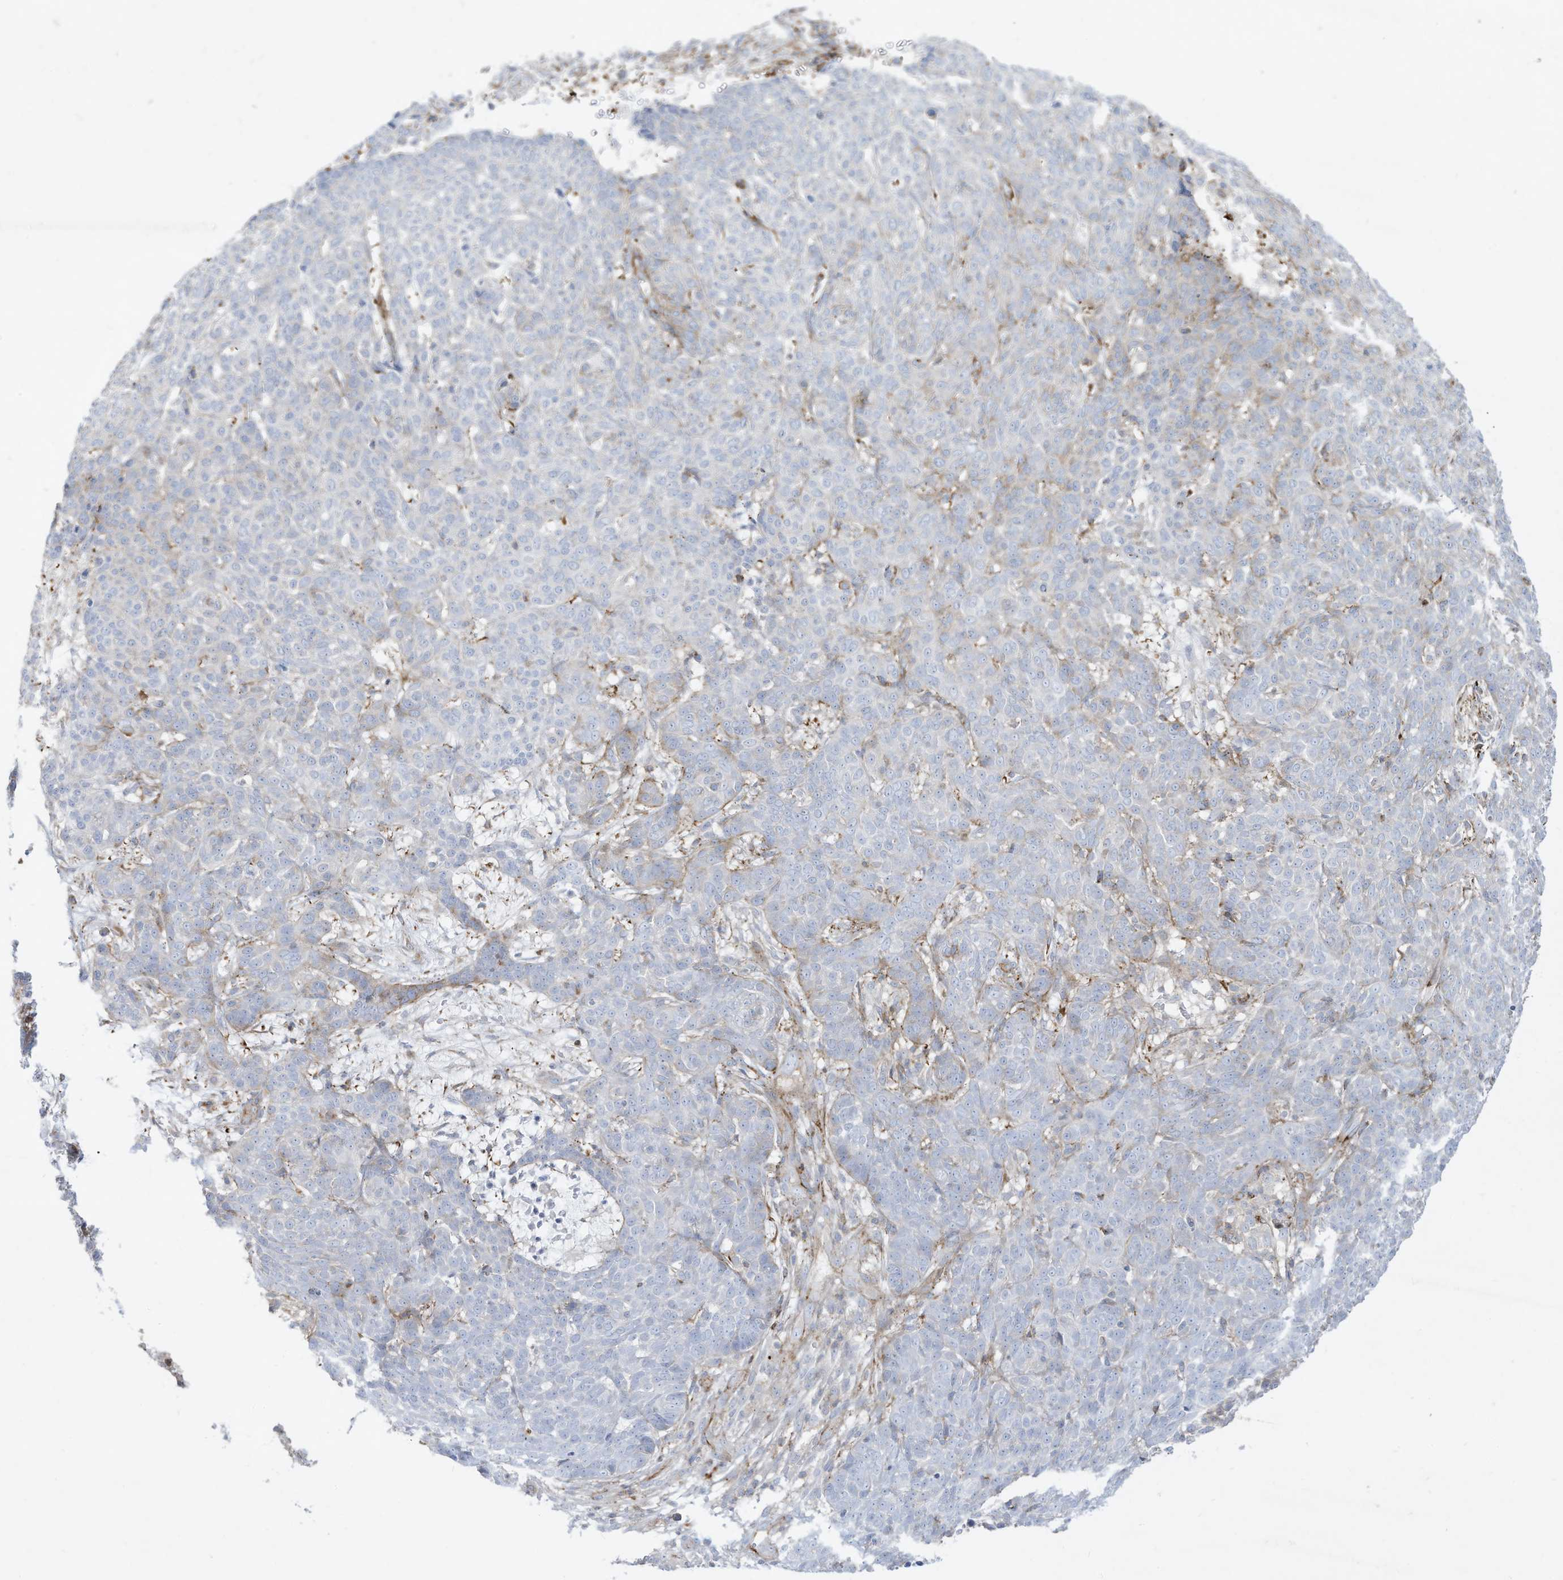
{"staining": {"intensity": "negative", "quantity": "none", "location": "none"}, "tissue": "skin cancer", "cell_type": "Tumor cells", "image_type": "cancer", "snomed": [{"axis": "morphology", "description": "Basal cell carcinoma"}, {"axis": "topography", "description": "Skin"}], "caption": "This is a image of immunohistochemistry staining of skin basal cell carcinoma, which shows no staining in tumor cells.", "gene": "THNSL2", "patient": {"sex": "male", "age": 85}}